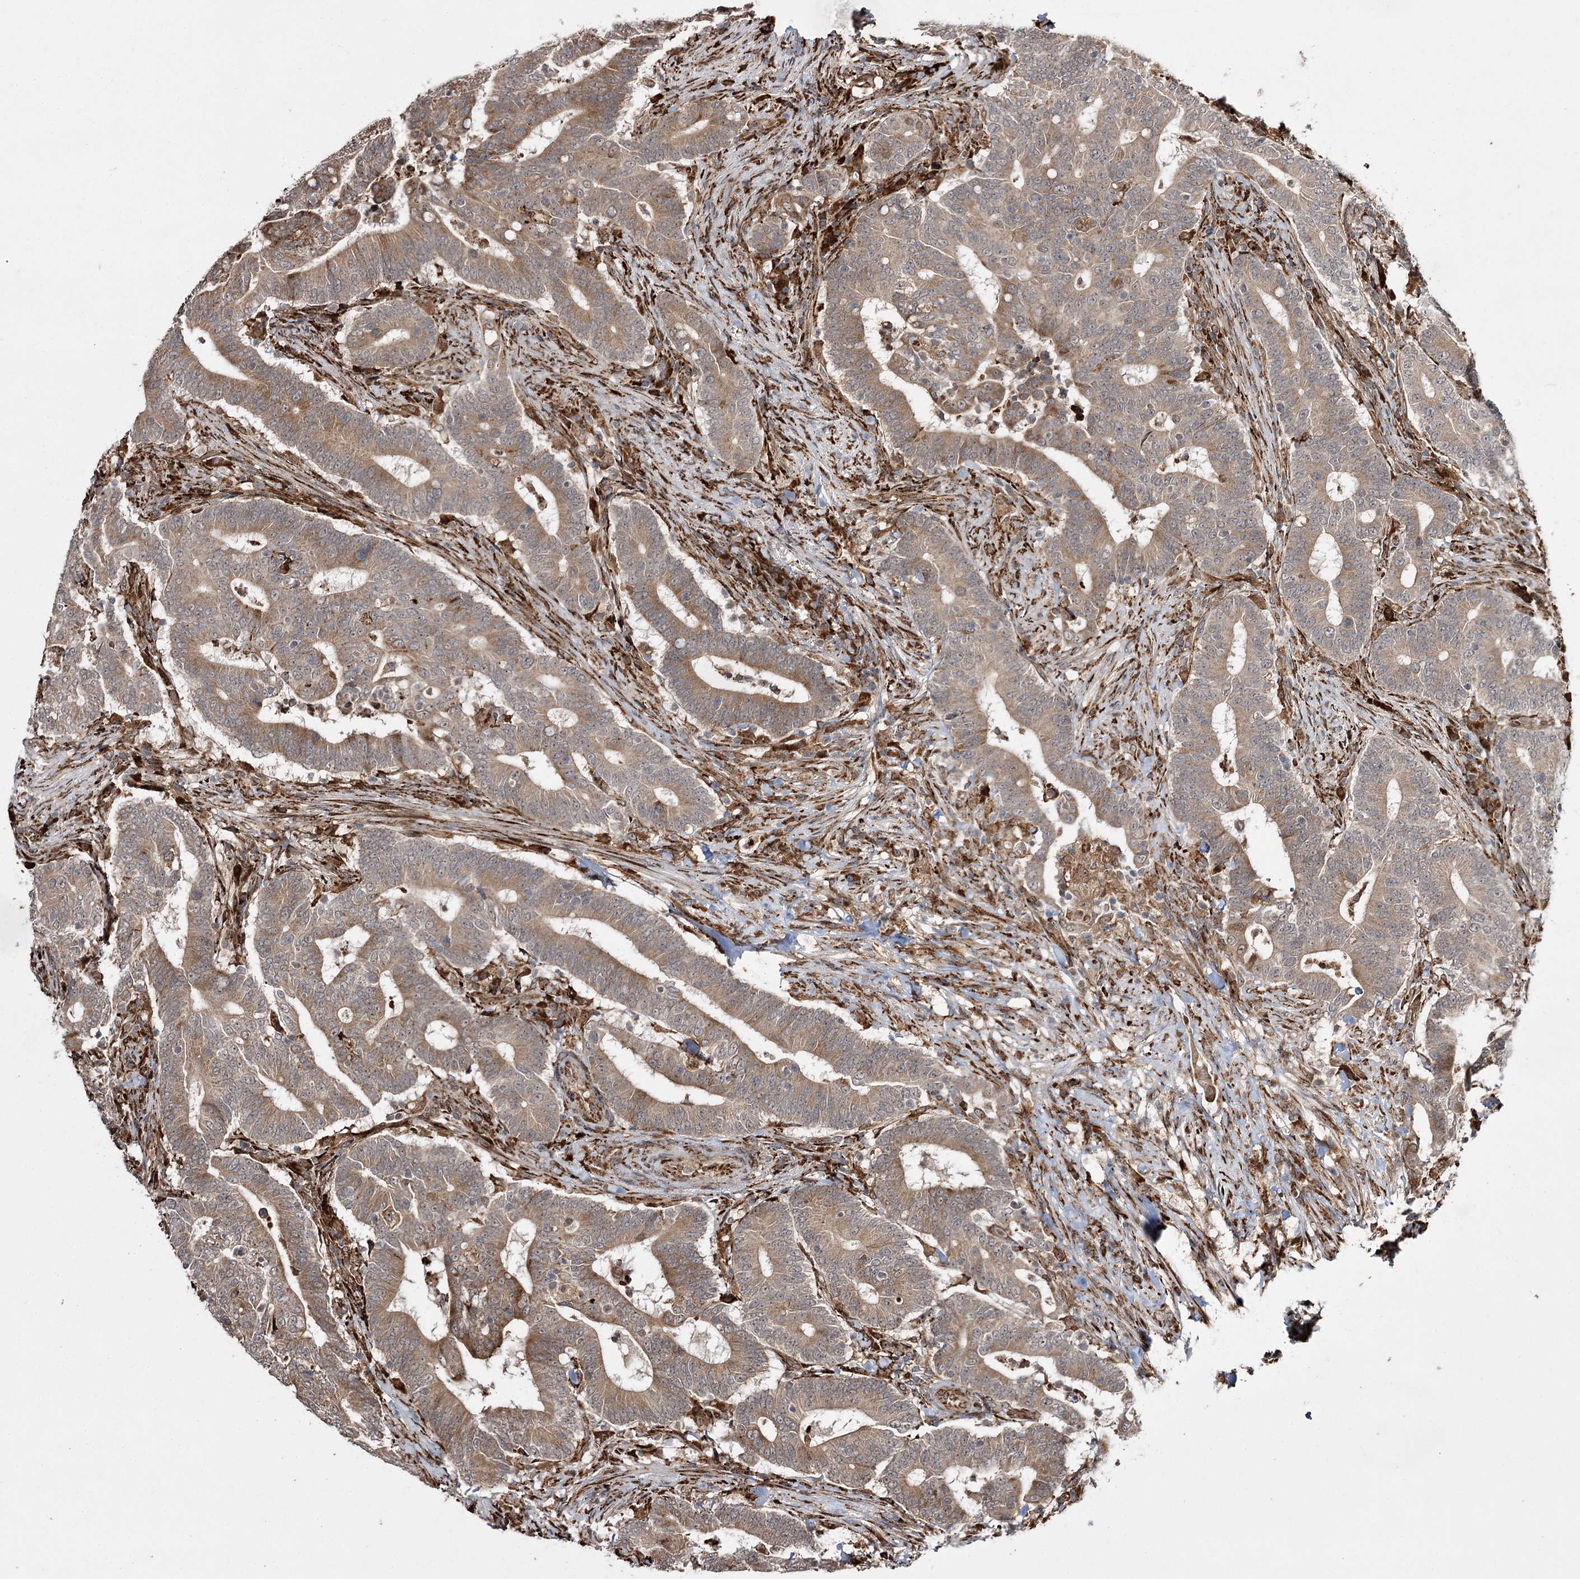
{"staining": {"intensity": "moderate", "quantity": ">75%", "location": "cytoplasmic/membranous"}, "tissue": "colorectal cancer", "cell_type": "Tumor cells", "image_type": "cancer", "snomed": [{"axis": "morphology", "description": "Adenocarcinoma, NOS"}, {"axis": "topography", "description": "Colon"}], "caption": "An image showing moderate cytoplasmic/membranous staining in approximately >75% of tumor cells in colorectal adenocarcinoma, as visualized by brown immunohistochemical staining.", "gene": "FANCL", "patient": {"sex": "female", "age": 66}}